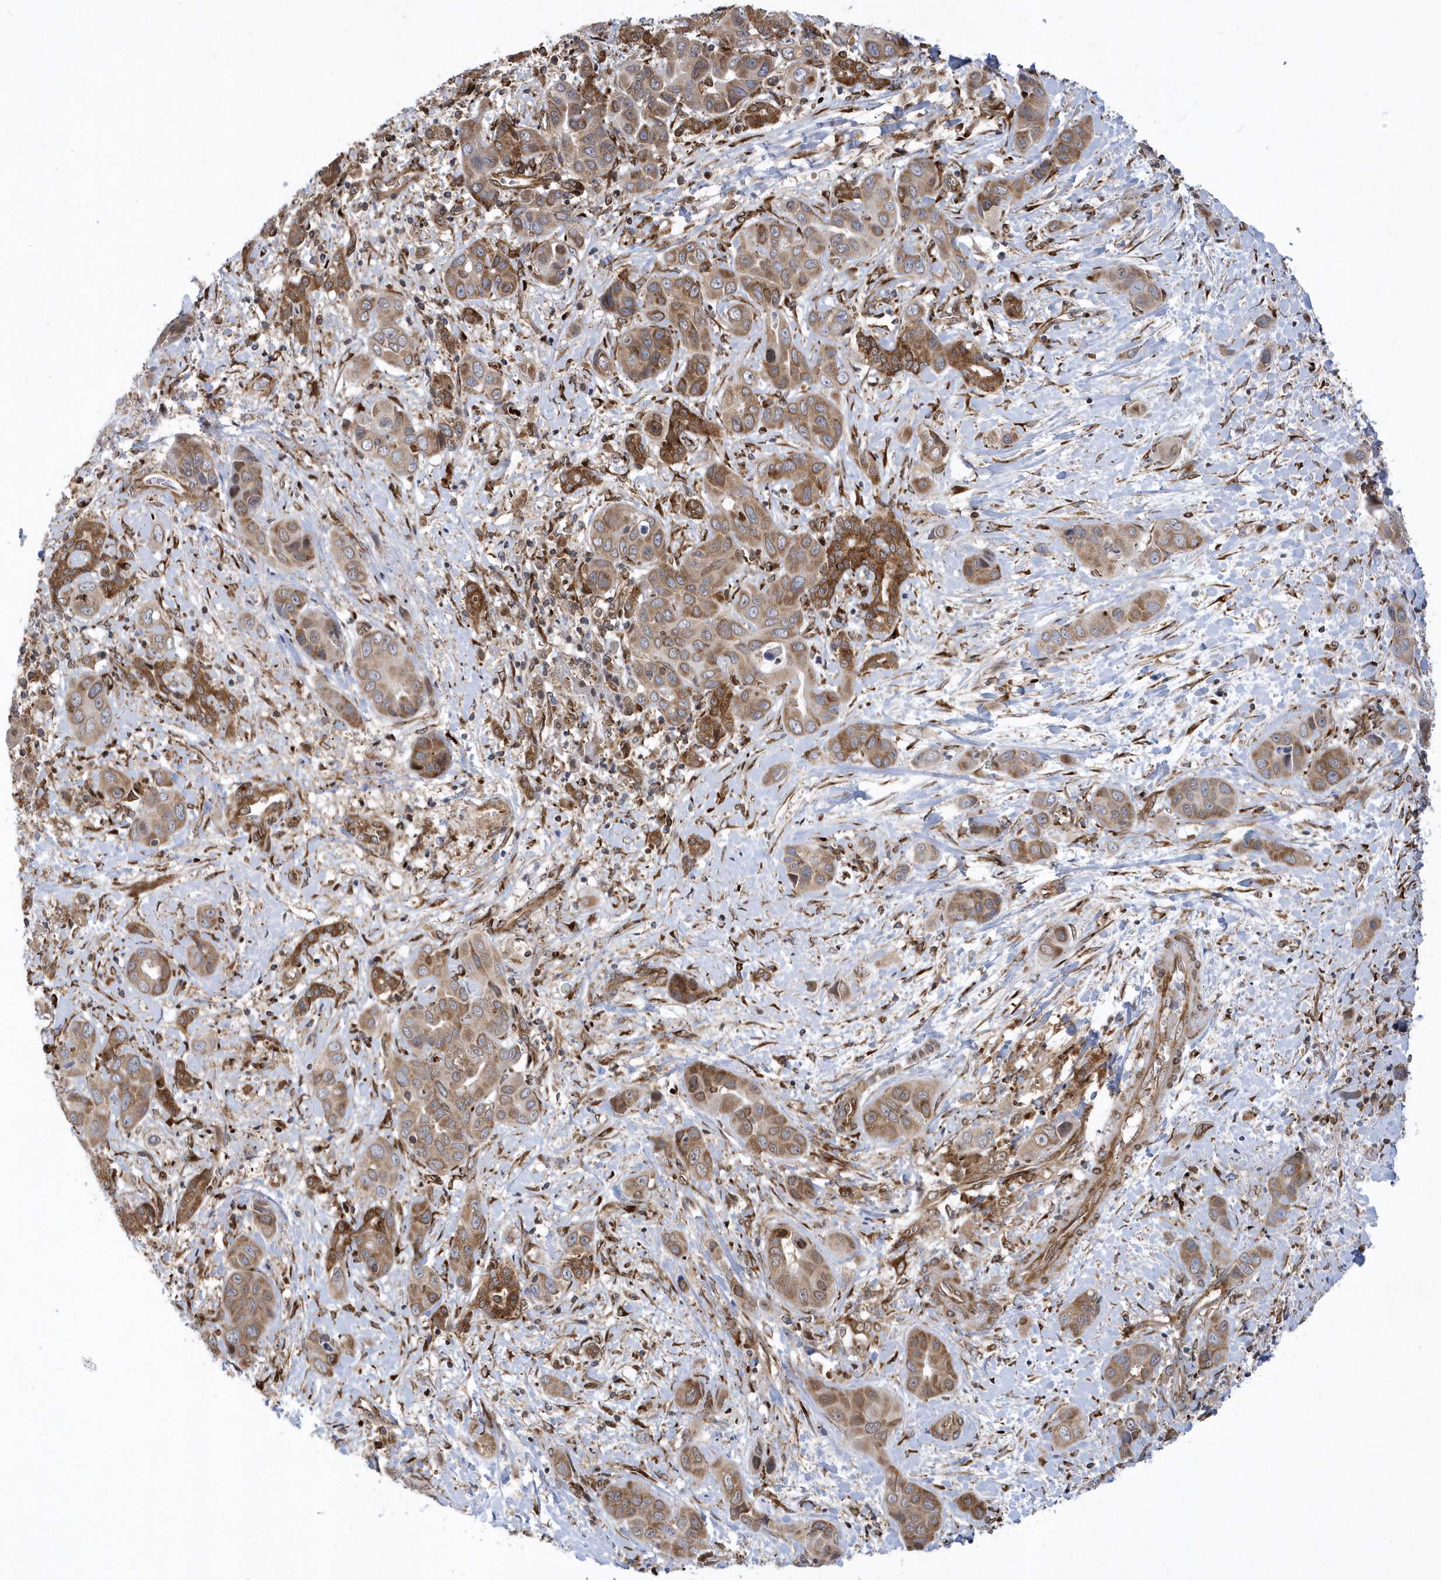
{"staining": {"intensity": "moderate", "quantity": "25%-75%", "location": "cytoplasmic/membranous"}, "tissue": "liver cancer", "cell_type": "Tumor cells", "image_type": "cancer", "snomed": [{"axis": "morphology", "description": "Cholangiocarcinoma"}, {"axis": "topography", "description": "Liver"}], "caption": "Liver cholangiocarcinoma tissue demonstrates moderate cytoplasmic/membranous staining in approximately 25%-75% of tumor cells, visualized by immunohistochemistry.", "gene": "PHF1", "patient": {"sex": "female", "age": 52}}